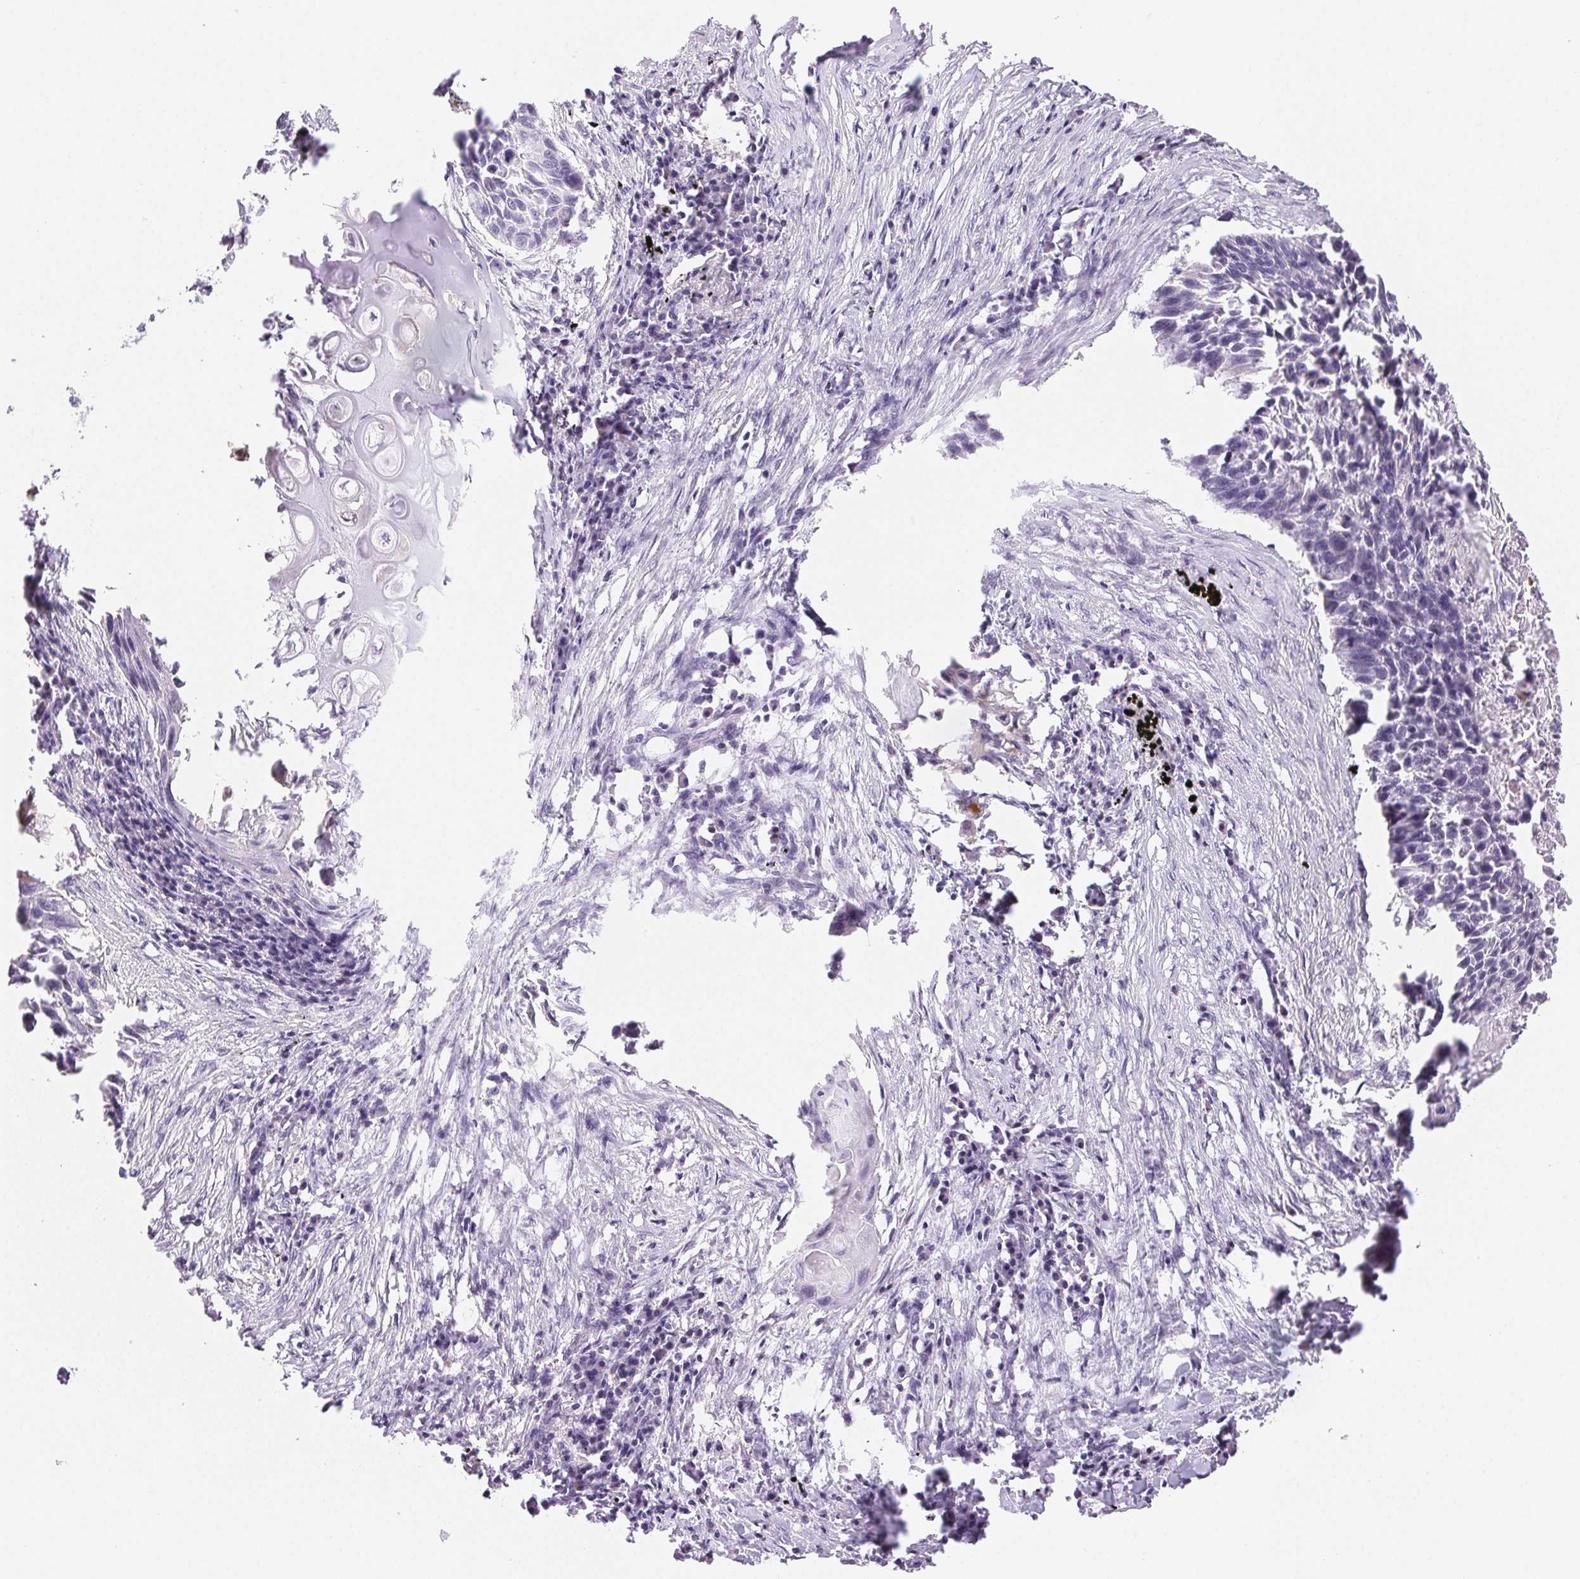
{"staining": {"intensity": "negative", "quantity": "none", "location": "none"}, "tissue": "lung cancer", "cell_type": "Tumor cells", "image_type": "cancer", "snomed": [{"axis": "morphology", "description": "Squamous cell carcinoma, NOS"}, {"axis": "topography", "description": "Lung"}], "caption": "Protein analysis of squamous cell carcinoma (lung) reveals no significant positivity in tumor cells.", "gene": "BPIFB2", "patient": {"sex": "male", "age": 78}}